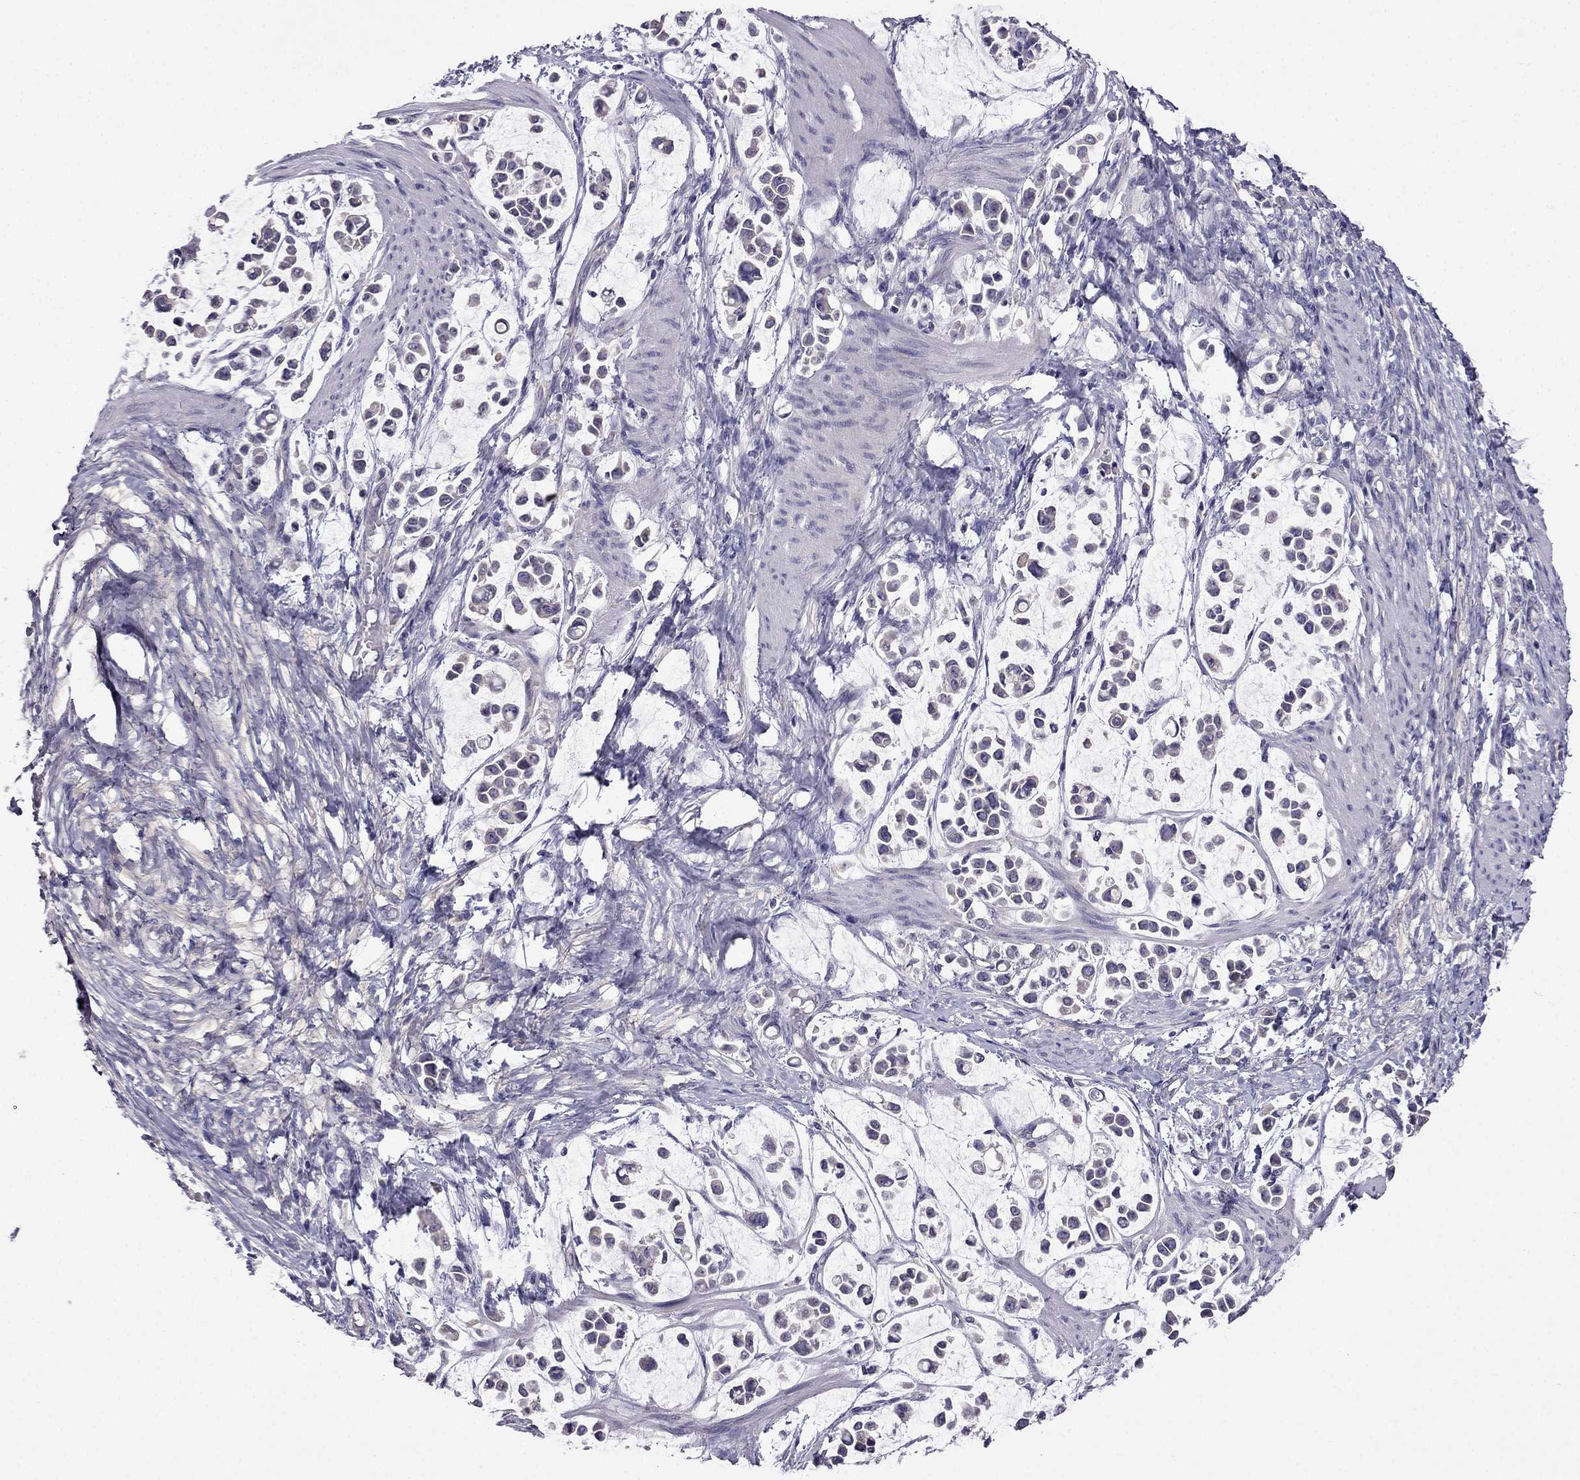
{"staining": {"intensity": "negative", "quantity": "none", "location": "none"}, "tissue": "stomach cancer", "cell_type": "Tumor cells", "image_type": "cancer", "snomed": [{"axis": "morphology", "description": "Adenocarcinoma, NOS"}, {"axis": "topography", "description": "Stomach"}], "caption": "Tumor cells show no significant protein staining in stomach cancer.", "gene": "SCNN1D", "patient": {"sex": "male", "age": 82}}